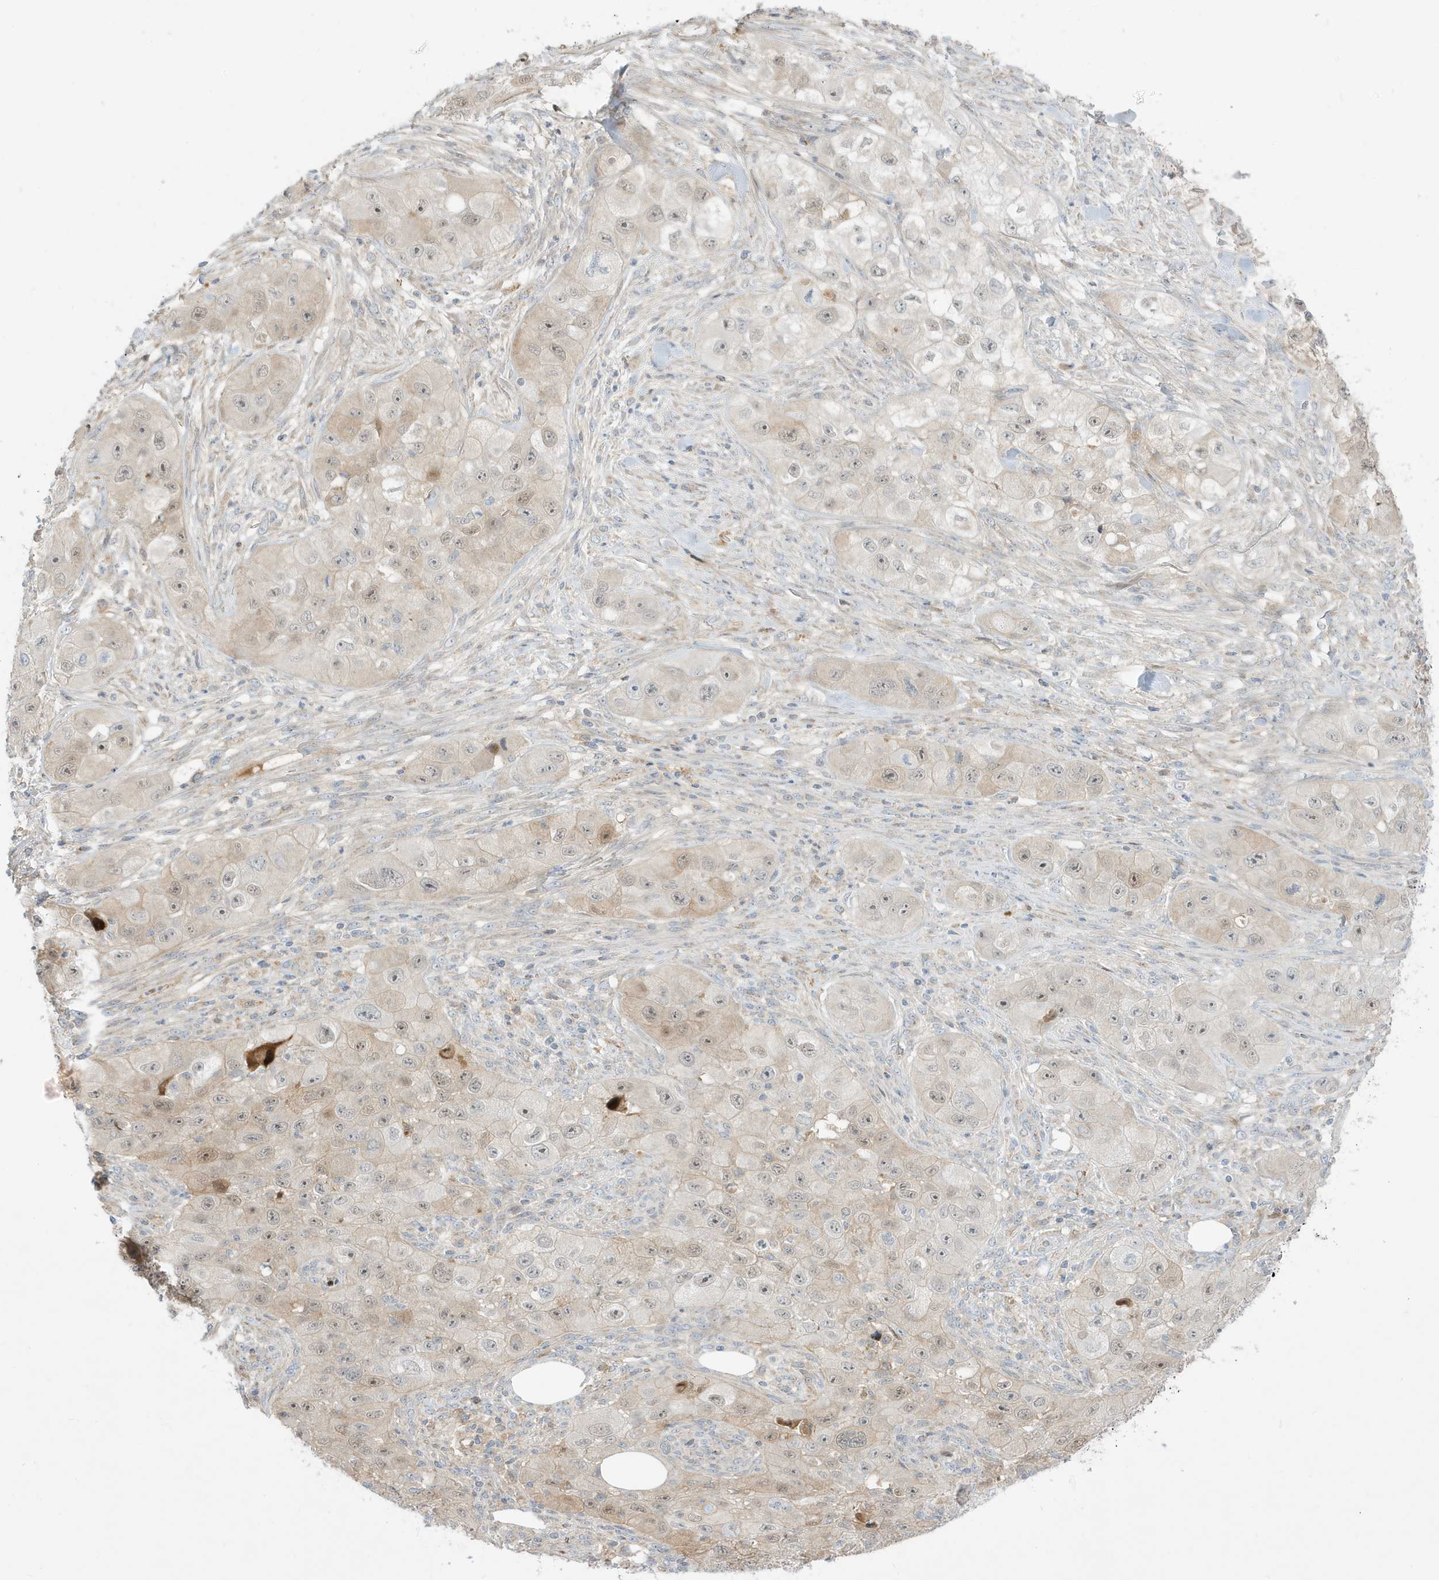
{"staining": {"intensity": "weak", "quantity": "<25%", "location": "nuclear"}, "tissue": "skin cancer", "cell_type": "Tumor cells", "image_type": "cancer", "snomed": [{"axis": "morphology", "description": "Squamous cell carcinoma, NOS"}, {"axis": "topography", "description": "Skin"}, {"axis": "topography", "description": "Subcutis"}], "caption": "DAB immunohistochemical staining of skin cancer displays no significant staining in tumor cells.", "gene": "IFT57", "patient": {"sex": "male", "age": 73}}